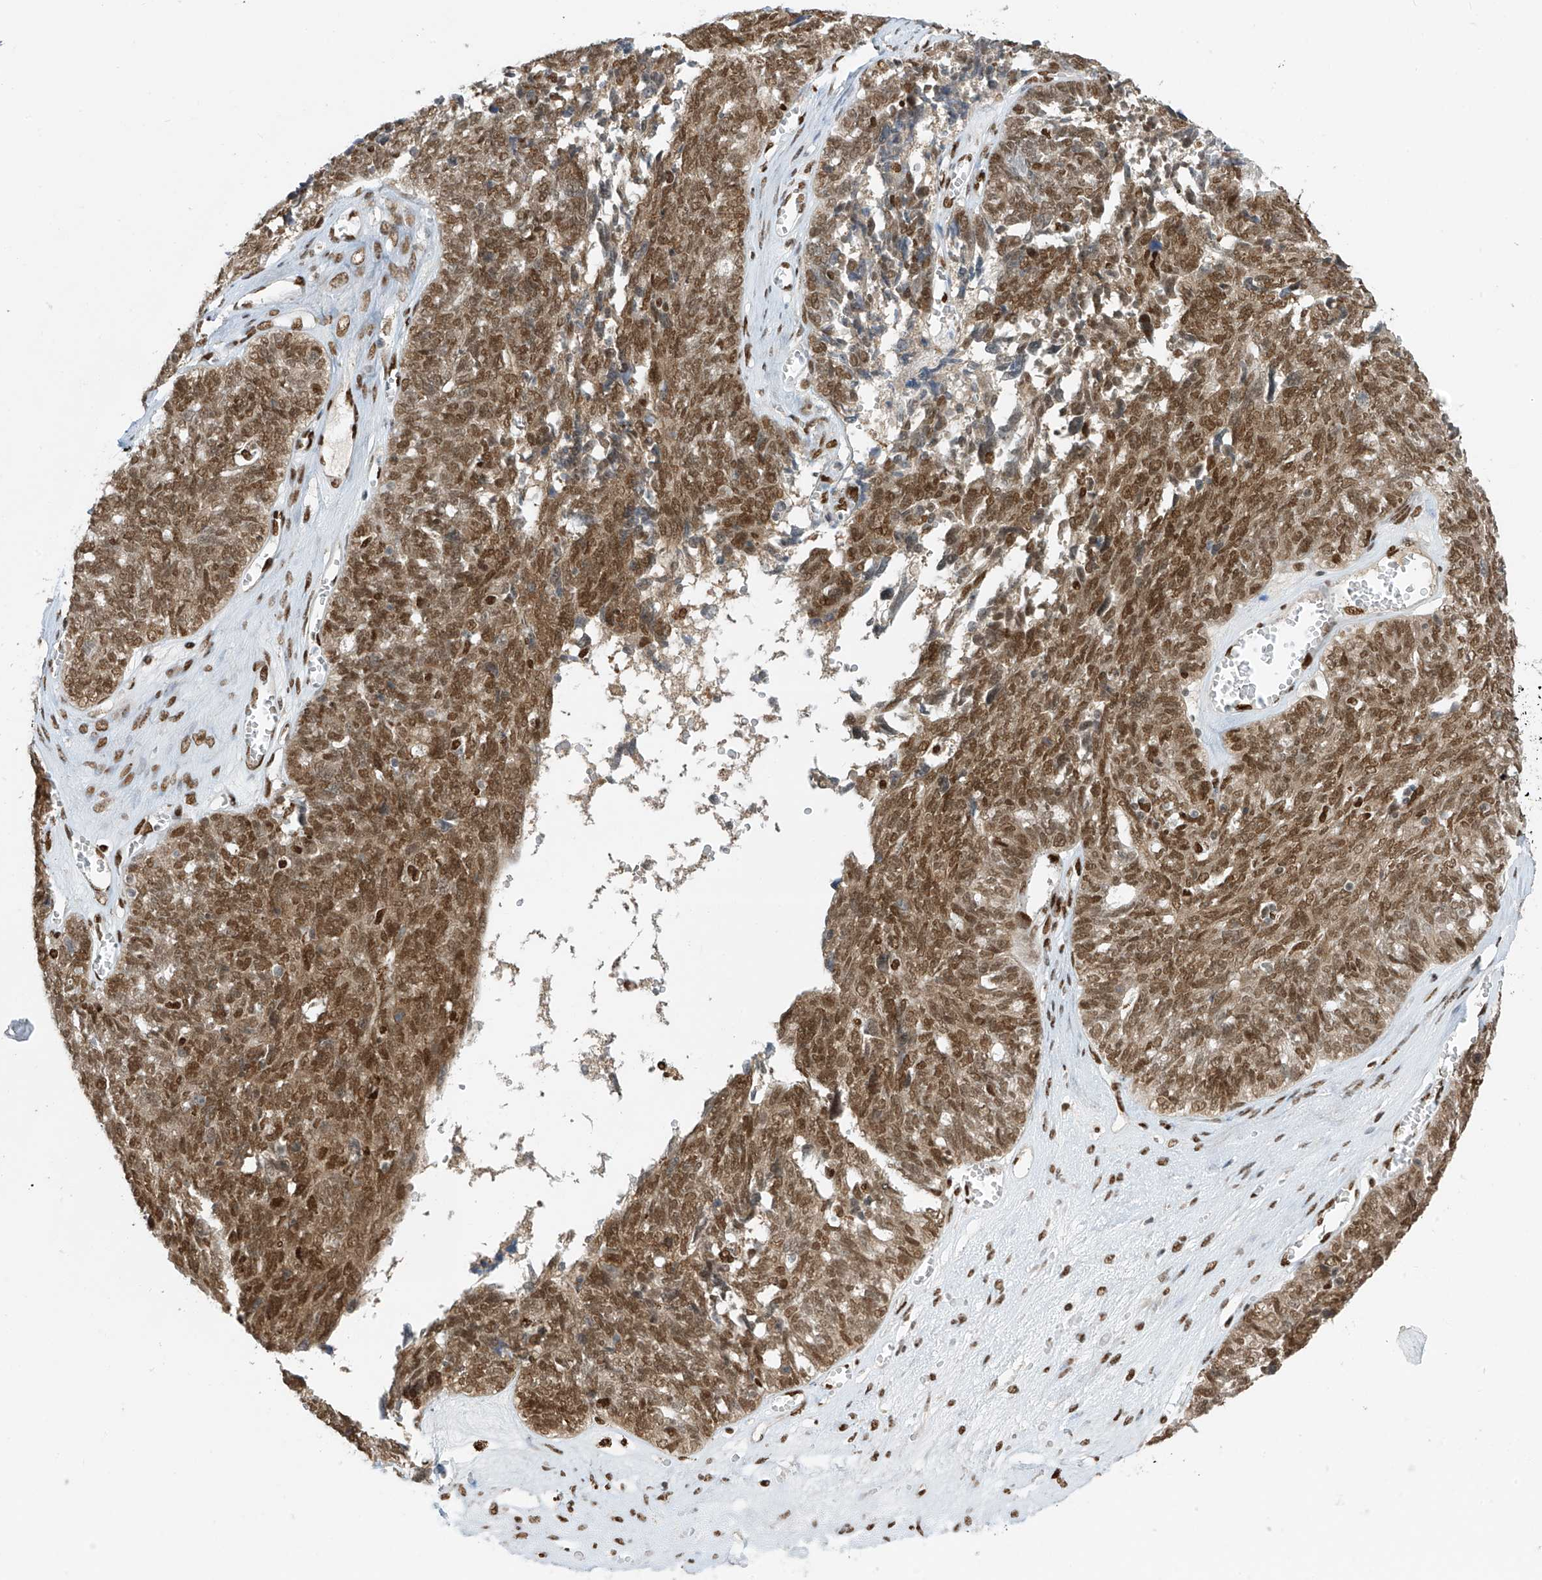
{"staining": {"intensity": "moderate", "quantity": ">75%", "location": "cytoplasmic/membranous,nuclear"}, "tissue": "ovarian cancer", "cell_type": "Tumor cells", "image_type": "cancer", "snomed": [{"axis": "morphology", "description": "Cystadenocarcinoma, serous, NOS"}, {"axis": "topography", "description": "Ovary"}], "caption": "This image demonstrates ovarian serous cystadenocarcinoma stained with immunohistochemistry to label a protein in brown. The cytoplasmic/membranous and nuclear of tumor cells show moderate positivity for the protein. Nuclei are counter-stained blue.", "gene": "PM20D2", "patient": {"sex": "female", "age": 79}}